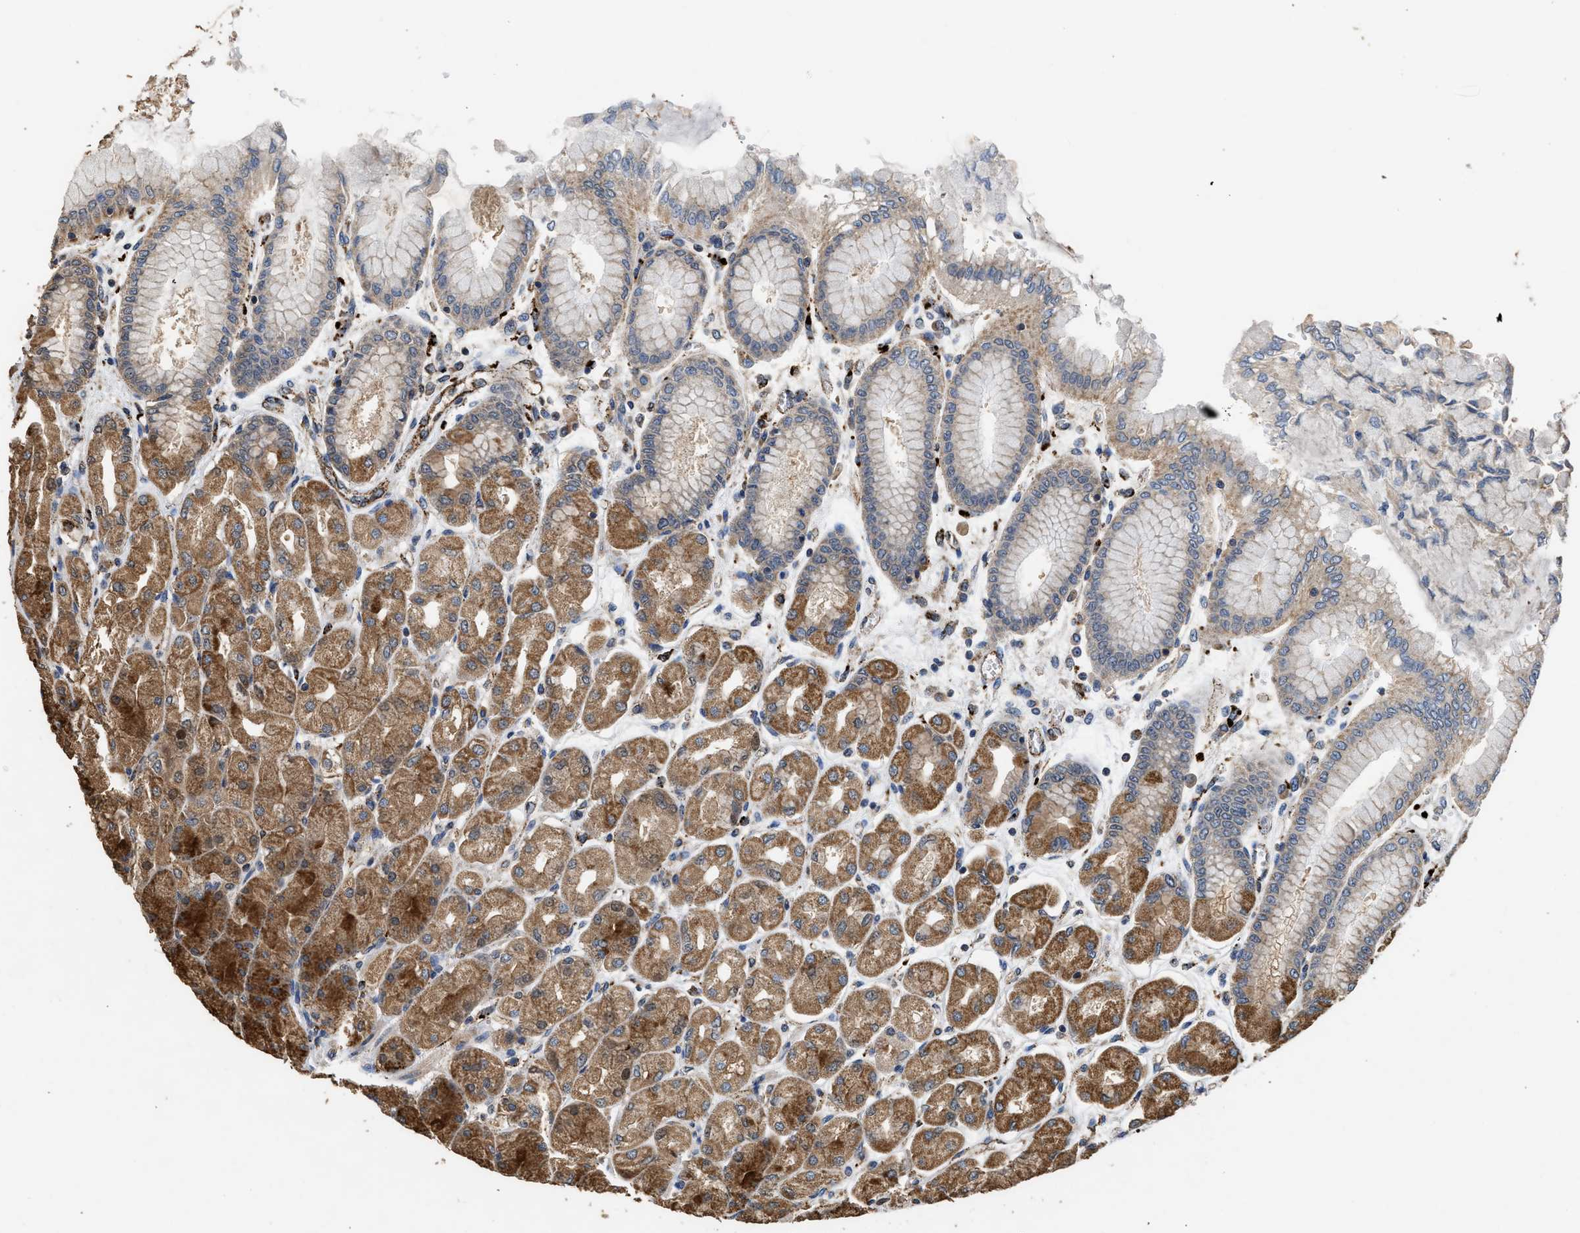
{"staining": {"intensity": "strong", "quantity": ">75%", "location": "cytoplasmic/membranous"}, "tissue": "stomach", "cell_type": "Glandular cells", "image_type": "normal", "snomed": [{"axis": "morphology", "description": "Normal tissue, NOS"}, {"axis": "topography", "description": "Stomach, upper"}], "caption": "This histopathology image reveals immunohistochemistry (IHC) staining of normal stomach, with high strong cytoplasmic/membranous staining in about >75% of glandular cells.", "gene": "CTSV", "patient": {"sex": "female", "age": 56}}